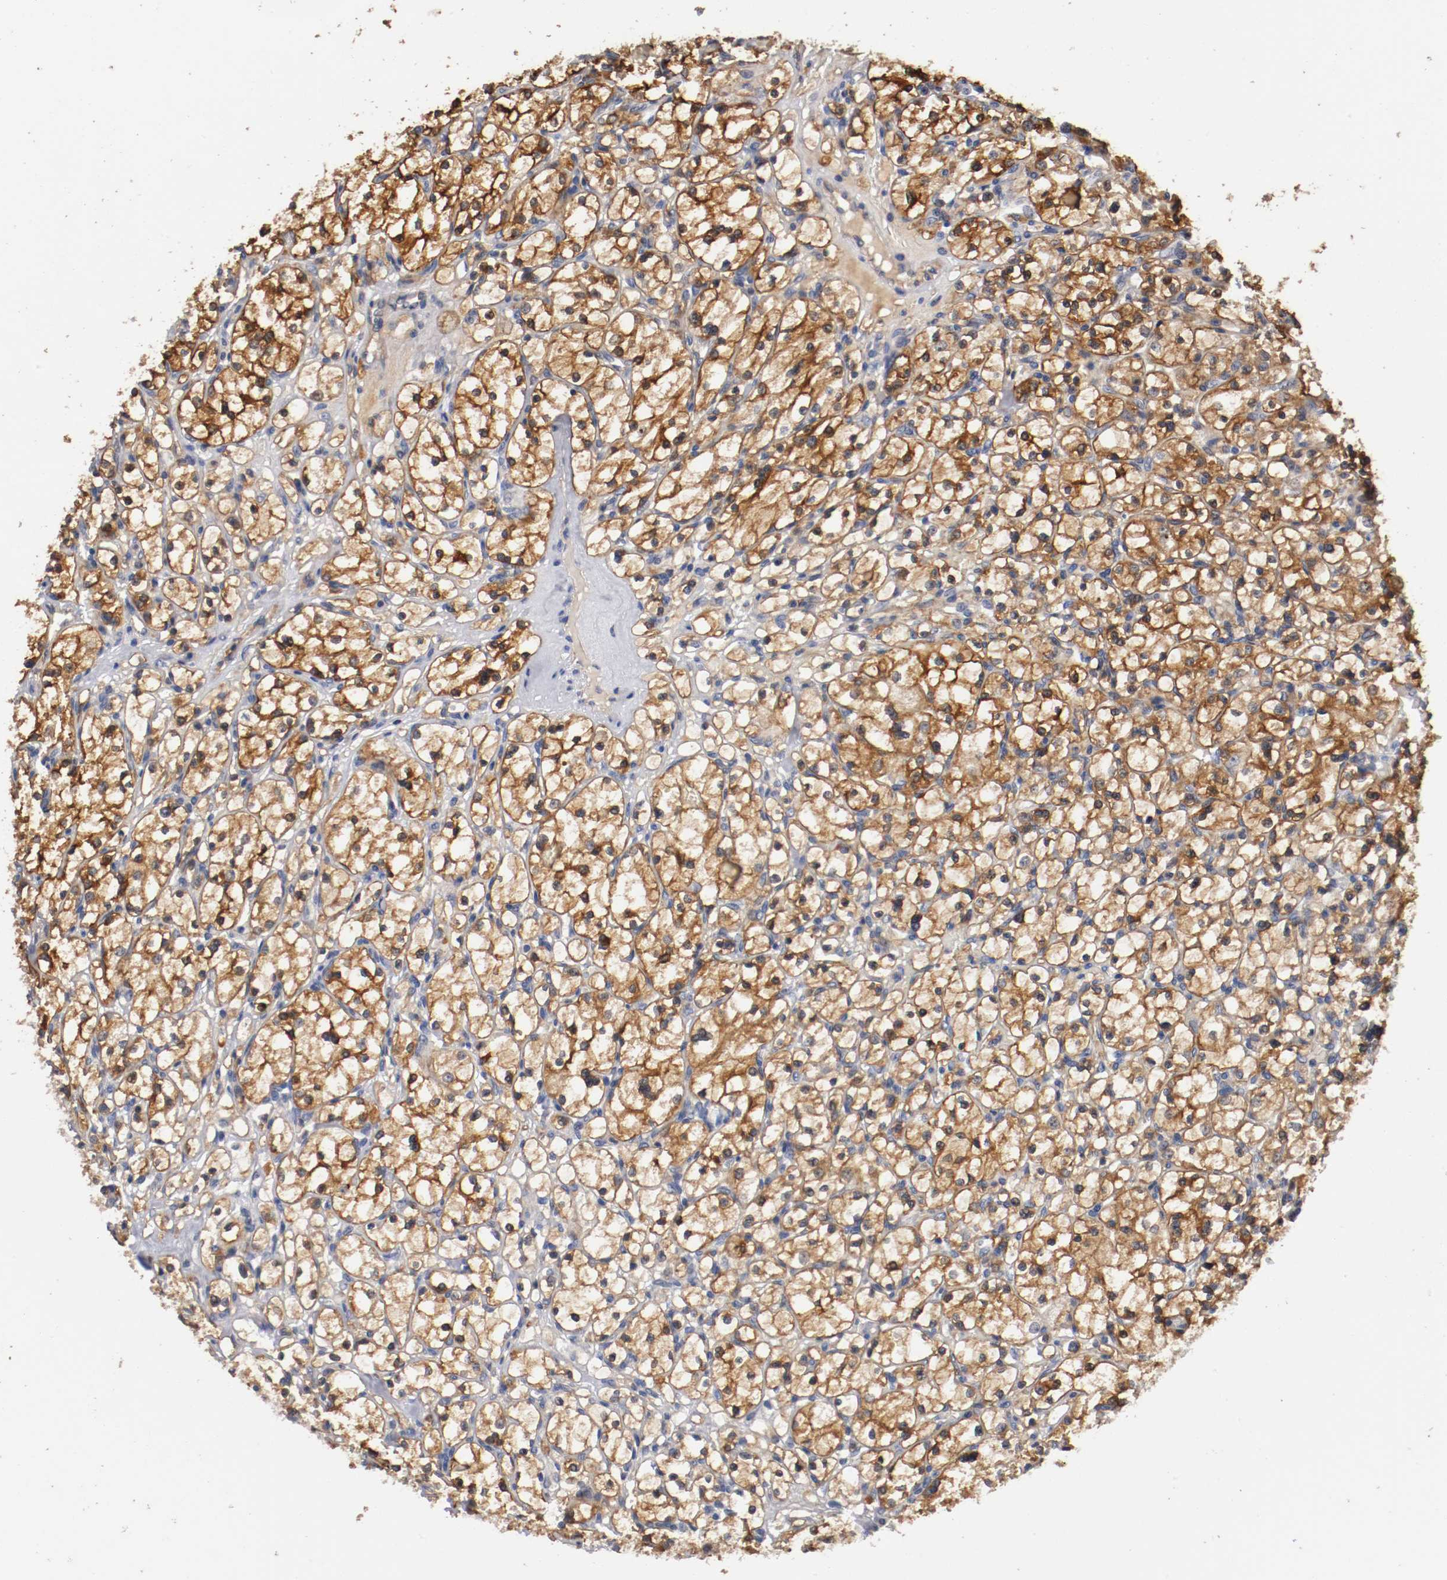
{"staining": {"intensity": "moderate", "quantity": ">75%", "location": "cytoplasmic/membranous"}, "tissue": "renal cancer", "cell_type": "Tumor cells", "image_type": "cancer", "snomed": [{"axis": "morphology", "description": "Adenocarcinoma, NOS"}, {"axis": "topography", "description": "Kidney"}], "caption": "This image demonstrates renal cancer (adenocarcinoma) stained with IHC to label a protein in brown. The cytoplasmic/membranous of tumor cells show moderate positivity for the protein. Nuclei are counter-stained blue.", "gene": "RBM23", "patient": {"sex": "female", "age": 83}}